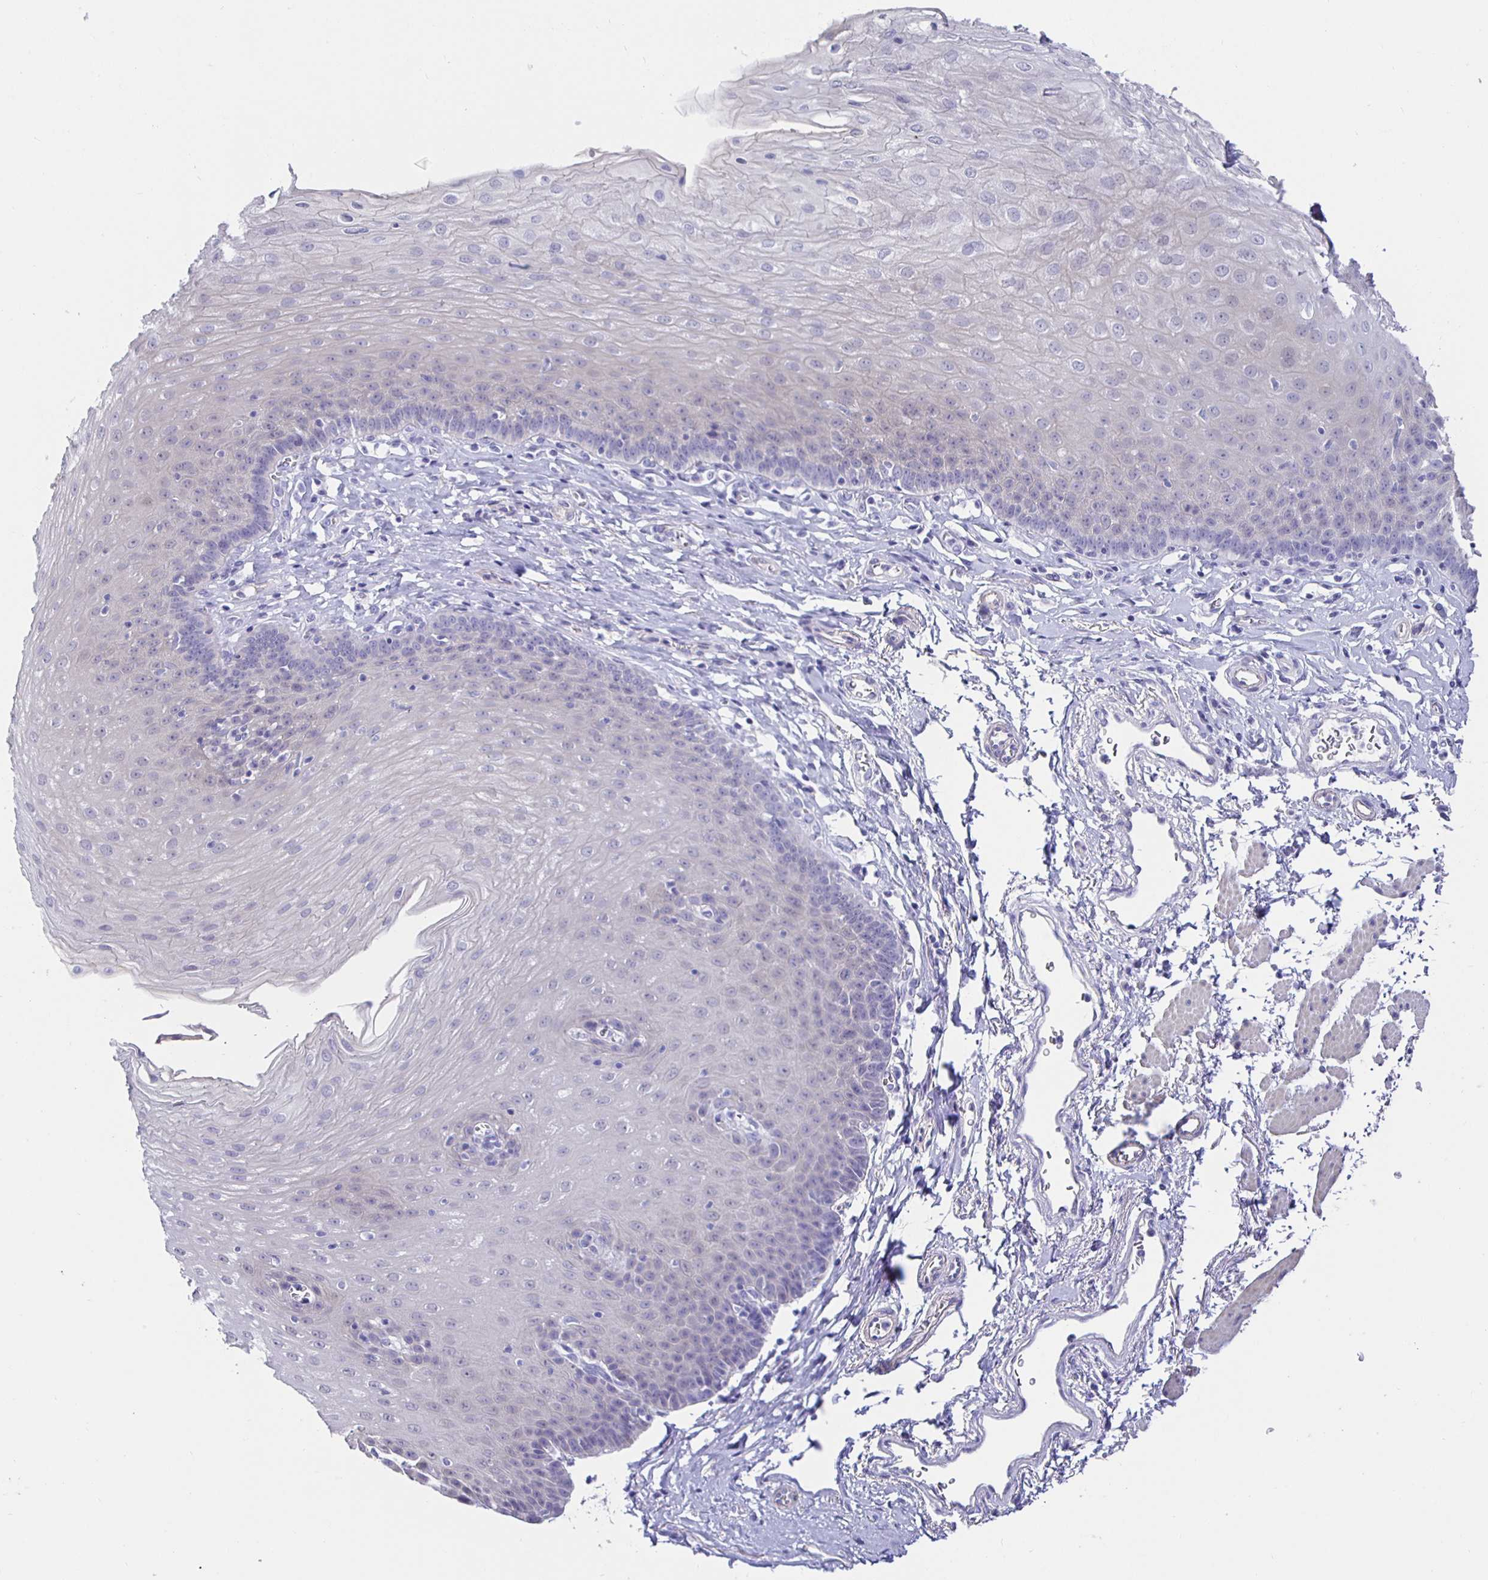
{"staining": {"intensity": "negative", "quantity": "none", "location": "none"}, "tissue": "esophagus", "cell_type": "Squamous epithelial cells", "image_type": "normal", "snomed": [{"axis": "morphology", "description": "Normal tissue, NOS"}, {"axis": "topography", "description": "Esophagus"}], "caption": "Unremarkable esophagus was stained to show a protein in brown. There is no significant staining in squamous epithelial cells. (Brightfield microscopy of DAB IHC at high magnification).", "gene": "HSPA4L", "patient": {"sex": "female", "age": 81}}